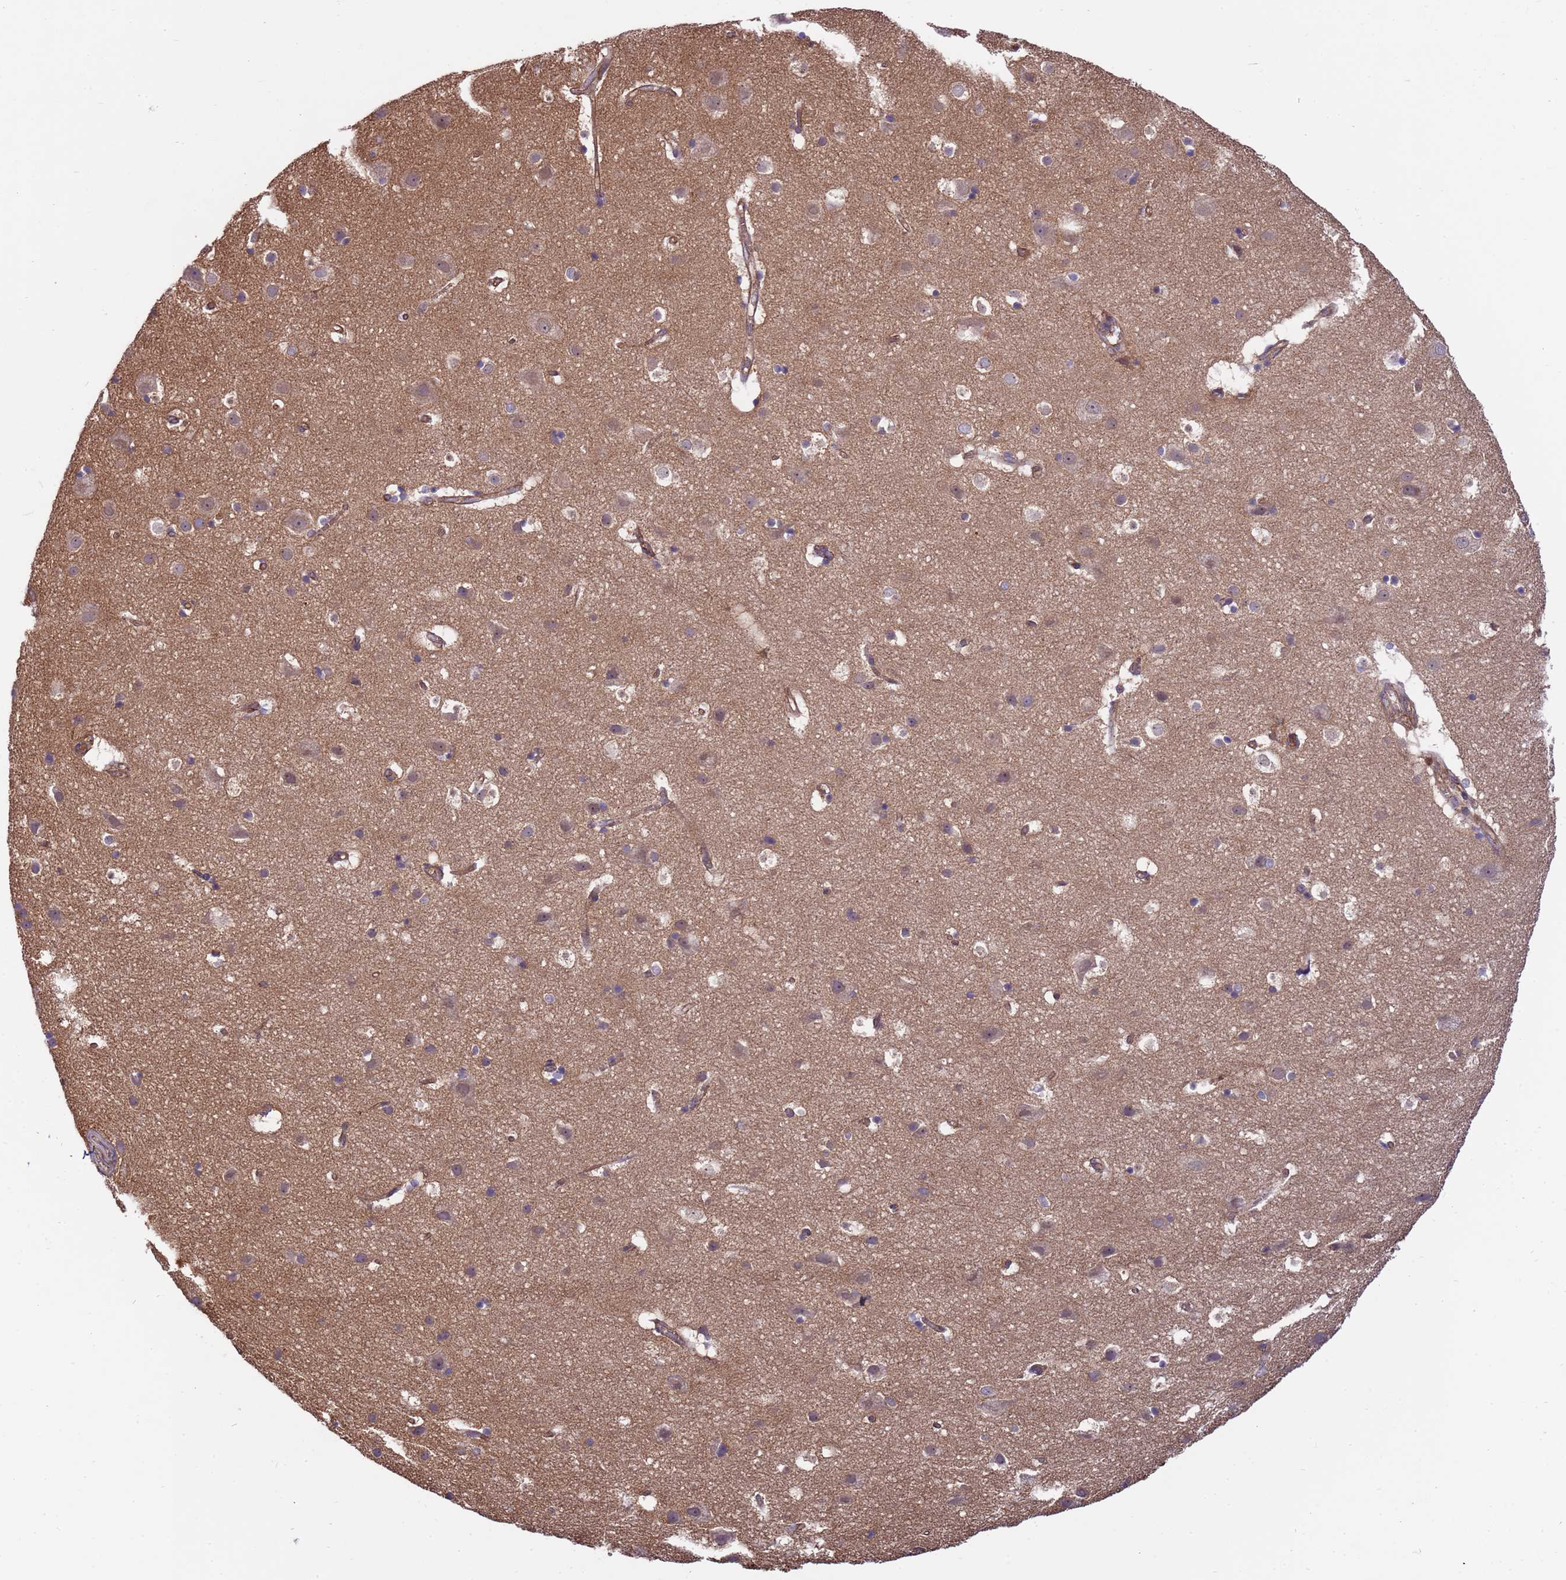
{"staining": {"intensity": "moderate", "quantity": ">75%", "location": "cytoplasmic/membranous"}, "tissue": "cerebral cortex", "cell_type": "Endothelial cells", "image_type": "normal", "snomed": [{"axis": "morphology", "description": "Normal tissue, NOS"}, {"axis": "topography", "description": "Cerebral cortex"}], "caption": "Endothelial cells display medium levels of moderate cytoplasmic/membranous positivity in about >75% of cells in unremarkable human cerebral cortex.", "gene": "SMCO3", "patient": {"sex": "male", "age": 54}}